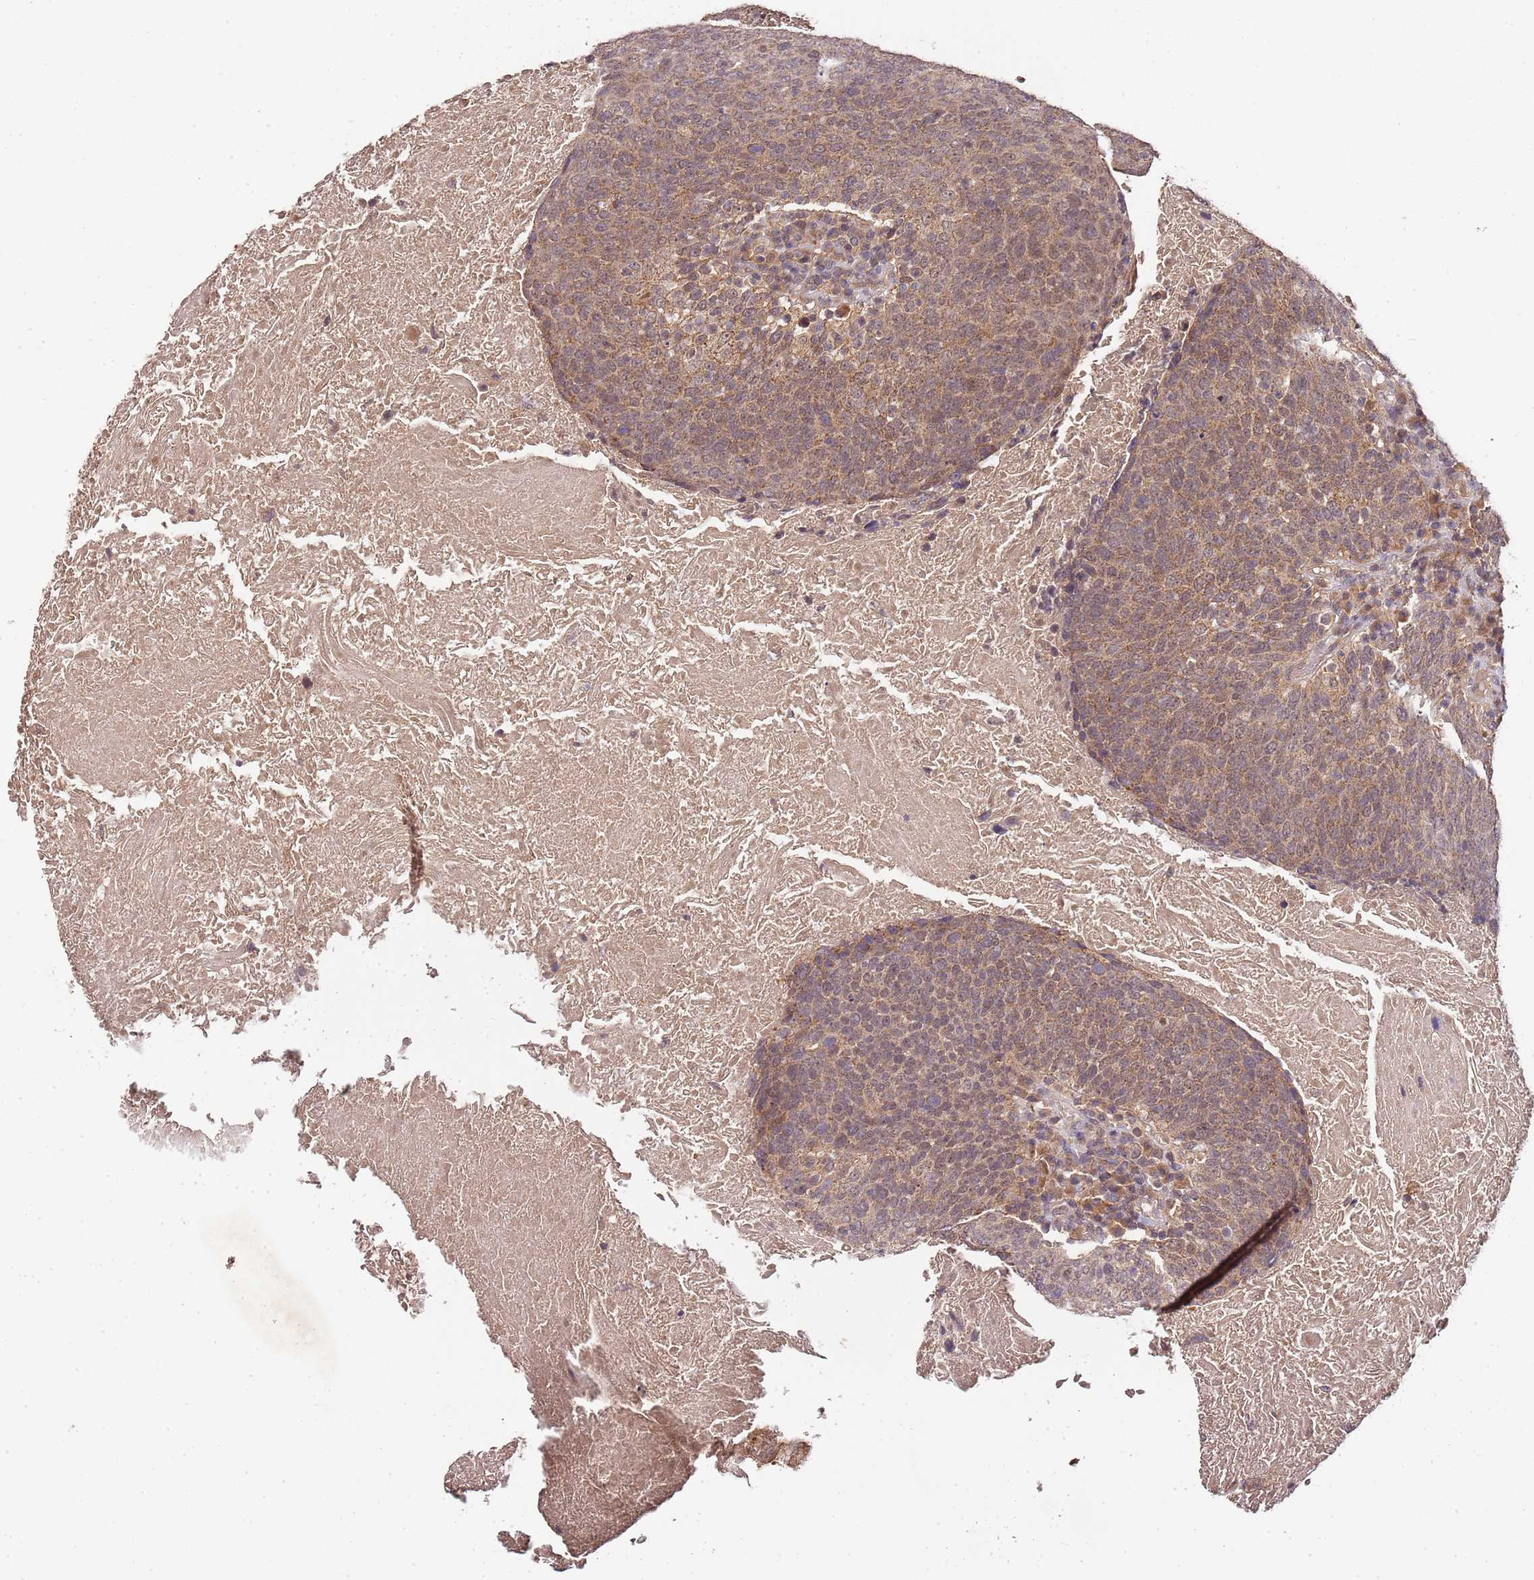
{"staining": {"intensity": "moderate", "quantity": ">75%", "location": "cytoplasmic/membranous,nuclear"}, "tissue": "head and neck cancer", "cell_type": "Tumor cells", "image_type": "cancer", "snomed": [{"axis": "morphology", "description": "Squamous cell carcinoma, NOS"}, {"axis": "morphology", "description": "Squamous cell carcinoma, metastatic, NOS"}, {"axis": "topography", "description": "Lymph node"}, {"axis": "topography", "description": "Head-Neck"}], "caption": "The immunohistochemical stain shows moderate cytoplasmic/membranous and nuclear staining in tumor cells of head and neck squamous cell carcinoma tissue. The staining was performed using DAB (3,3'-diaminobenzidine) to visualize the protein expression in brown, while the nuclei were stained in blue with hematoxylin (Magnification: 20x).", "gene": "LIN37", "patient": {"sex": "male", "age": 62}}